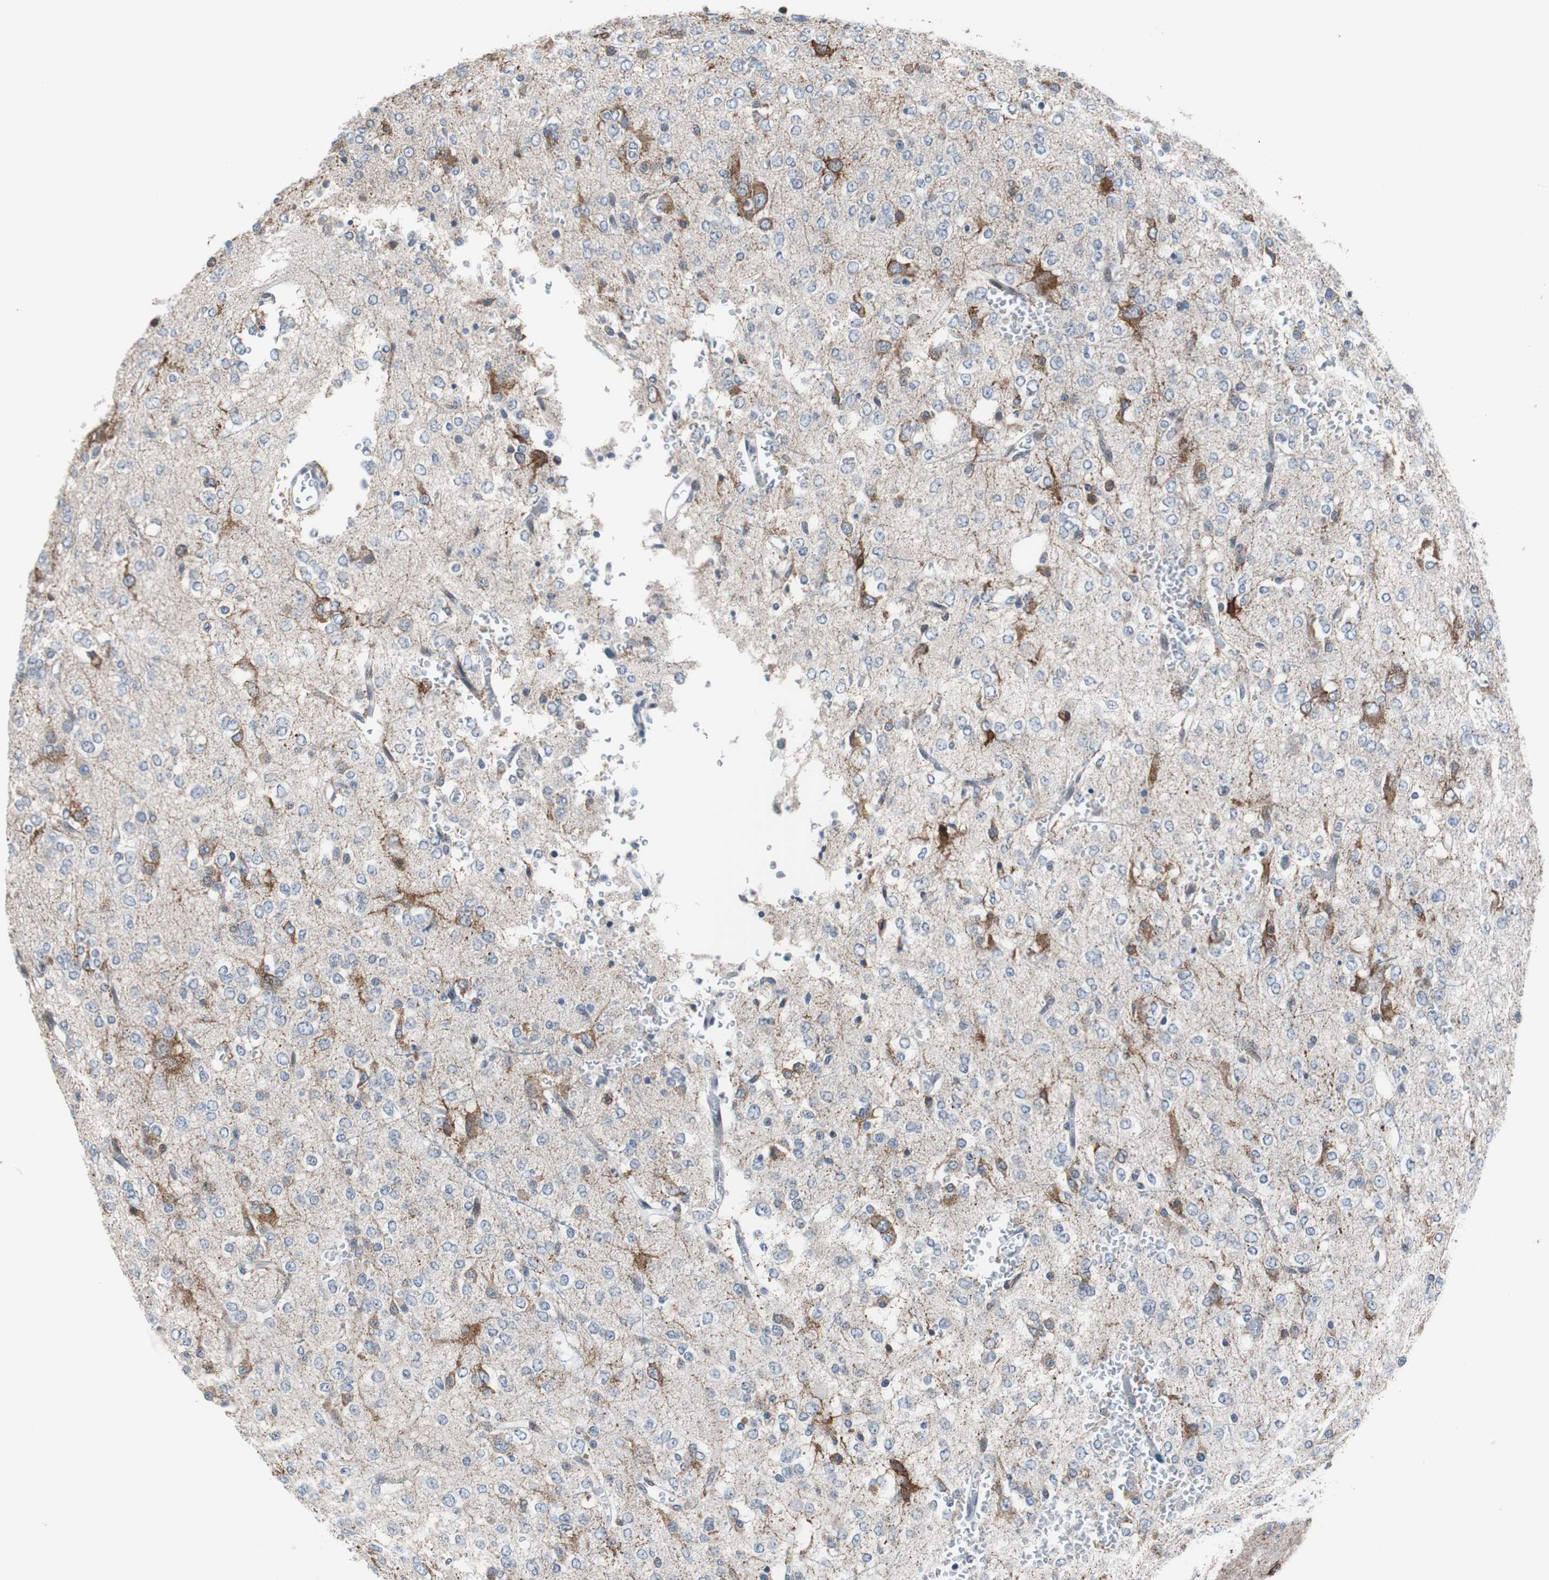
{"staining": {"intensity": "weak", "quantity": "<25%", "location": "cytoplasmic/membranous"}, "tissue": "glioma", "cell_type": "Tumor cells", "image_type": "cancer", "snomed": [{"axis": "morphology", "description": "Glioma, malignant, Low grade"}, {"axis": "topography", "description": "Brain"}], "caption": "High power microscopy micrograph of an IHC photomicrograph of malignant glioma (low-grade), revealing no significant positivity in tumor cells. (DAB immunohistochemistry visualized using brightfield microscopy, high magnification).", "gene": "TP63", "patient": {"sex": "male", "age": 38}}